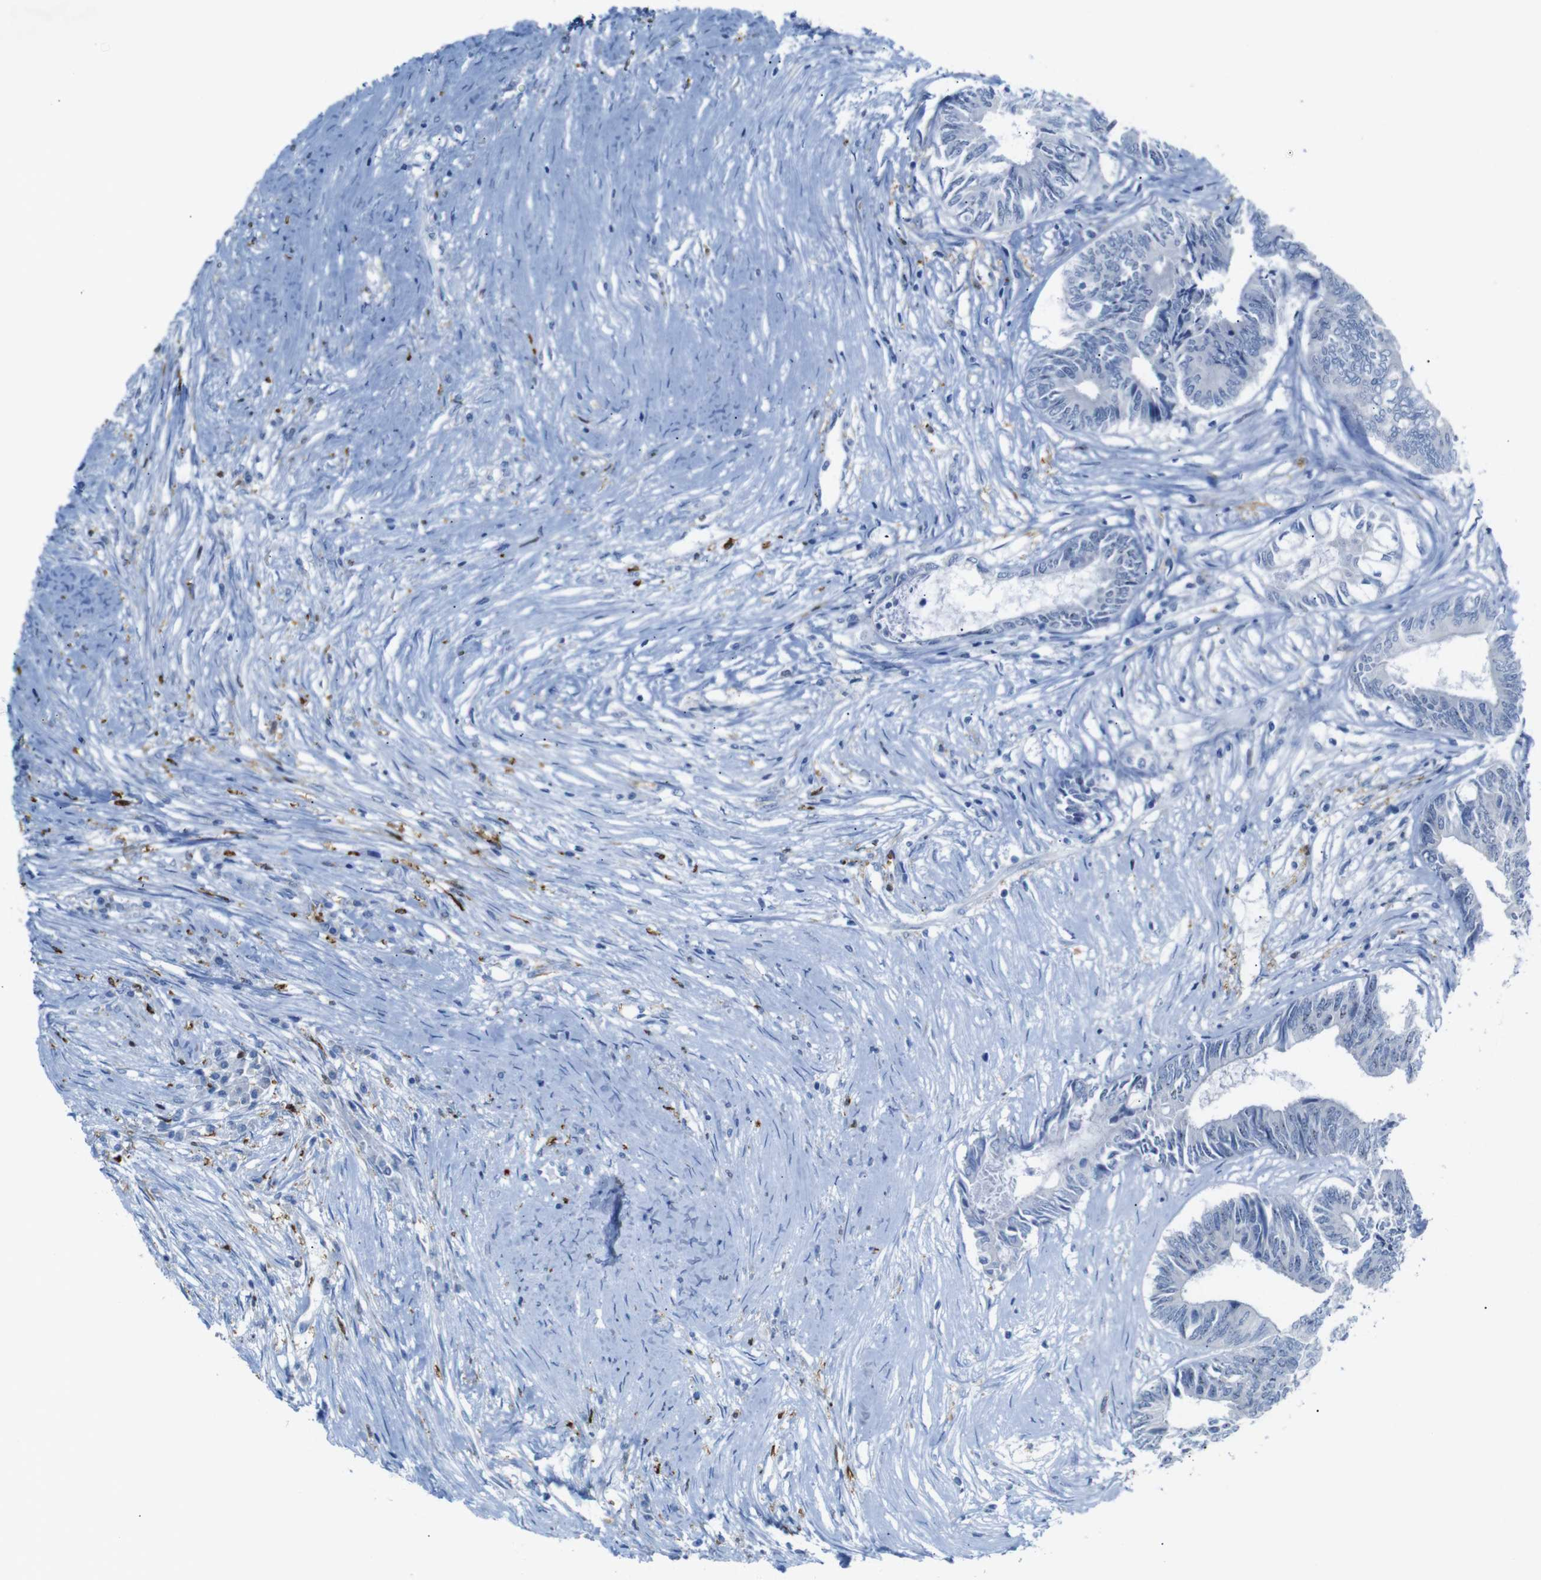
{"staining": {"intensity": "negative", "quantity": "none", "location": "none"}, "tissue": "colorectal cancer", "cell_type": "Tumor cells", "image_type": "cancer", "snomed": [{"axis": "morphology", "description": "Adenocarcinoma, NOS"}, {"axis": "topography", "description": "Rectum"}], "caption": "Immunohistochemical staining of human colorectal cancer shows no significant expression in tumor cells.", "gene": "C1orf210", "patient": {"sex": "male", "age": 63}}